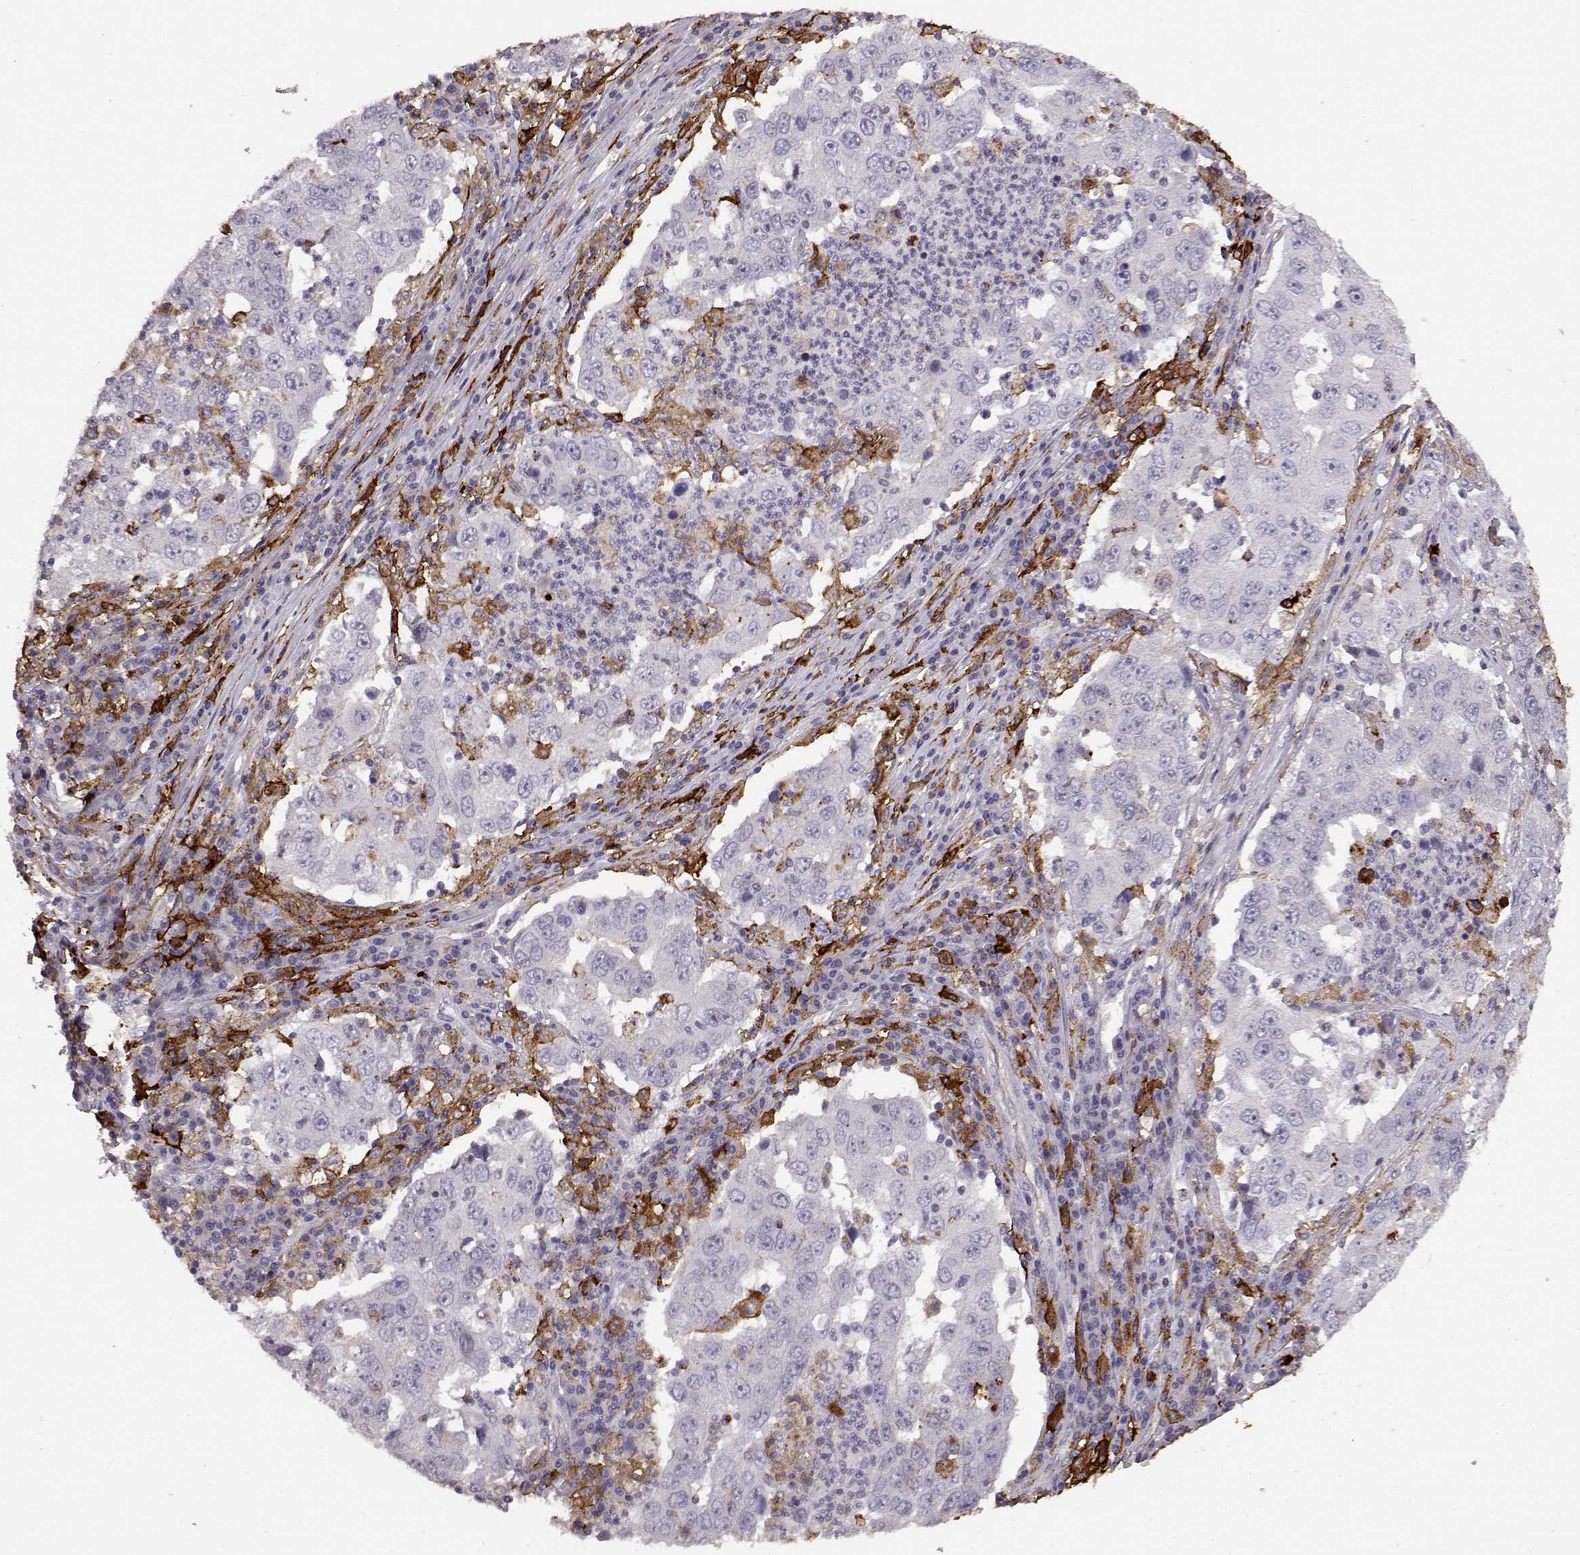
{"staining": {"intensity": "negative", "quantity": "none", "location": "none"}, "tissue": "lung cancer", "cell_type": "Tumor cells", "image_type": "cancer", "snomed": [{"axis": "morphology", "description": "Adenocarcinoma, NOS"}, {"axis": "topography", "description": "Lung"}], "caption": "Image shows no significant protein expression in tumor cells of lung cancer (adenocarcinoma).", "gene": "CCNF", "patient": {"sex": "male", "age": 73}}